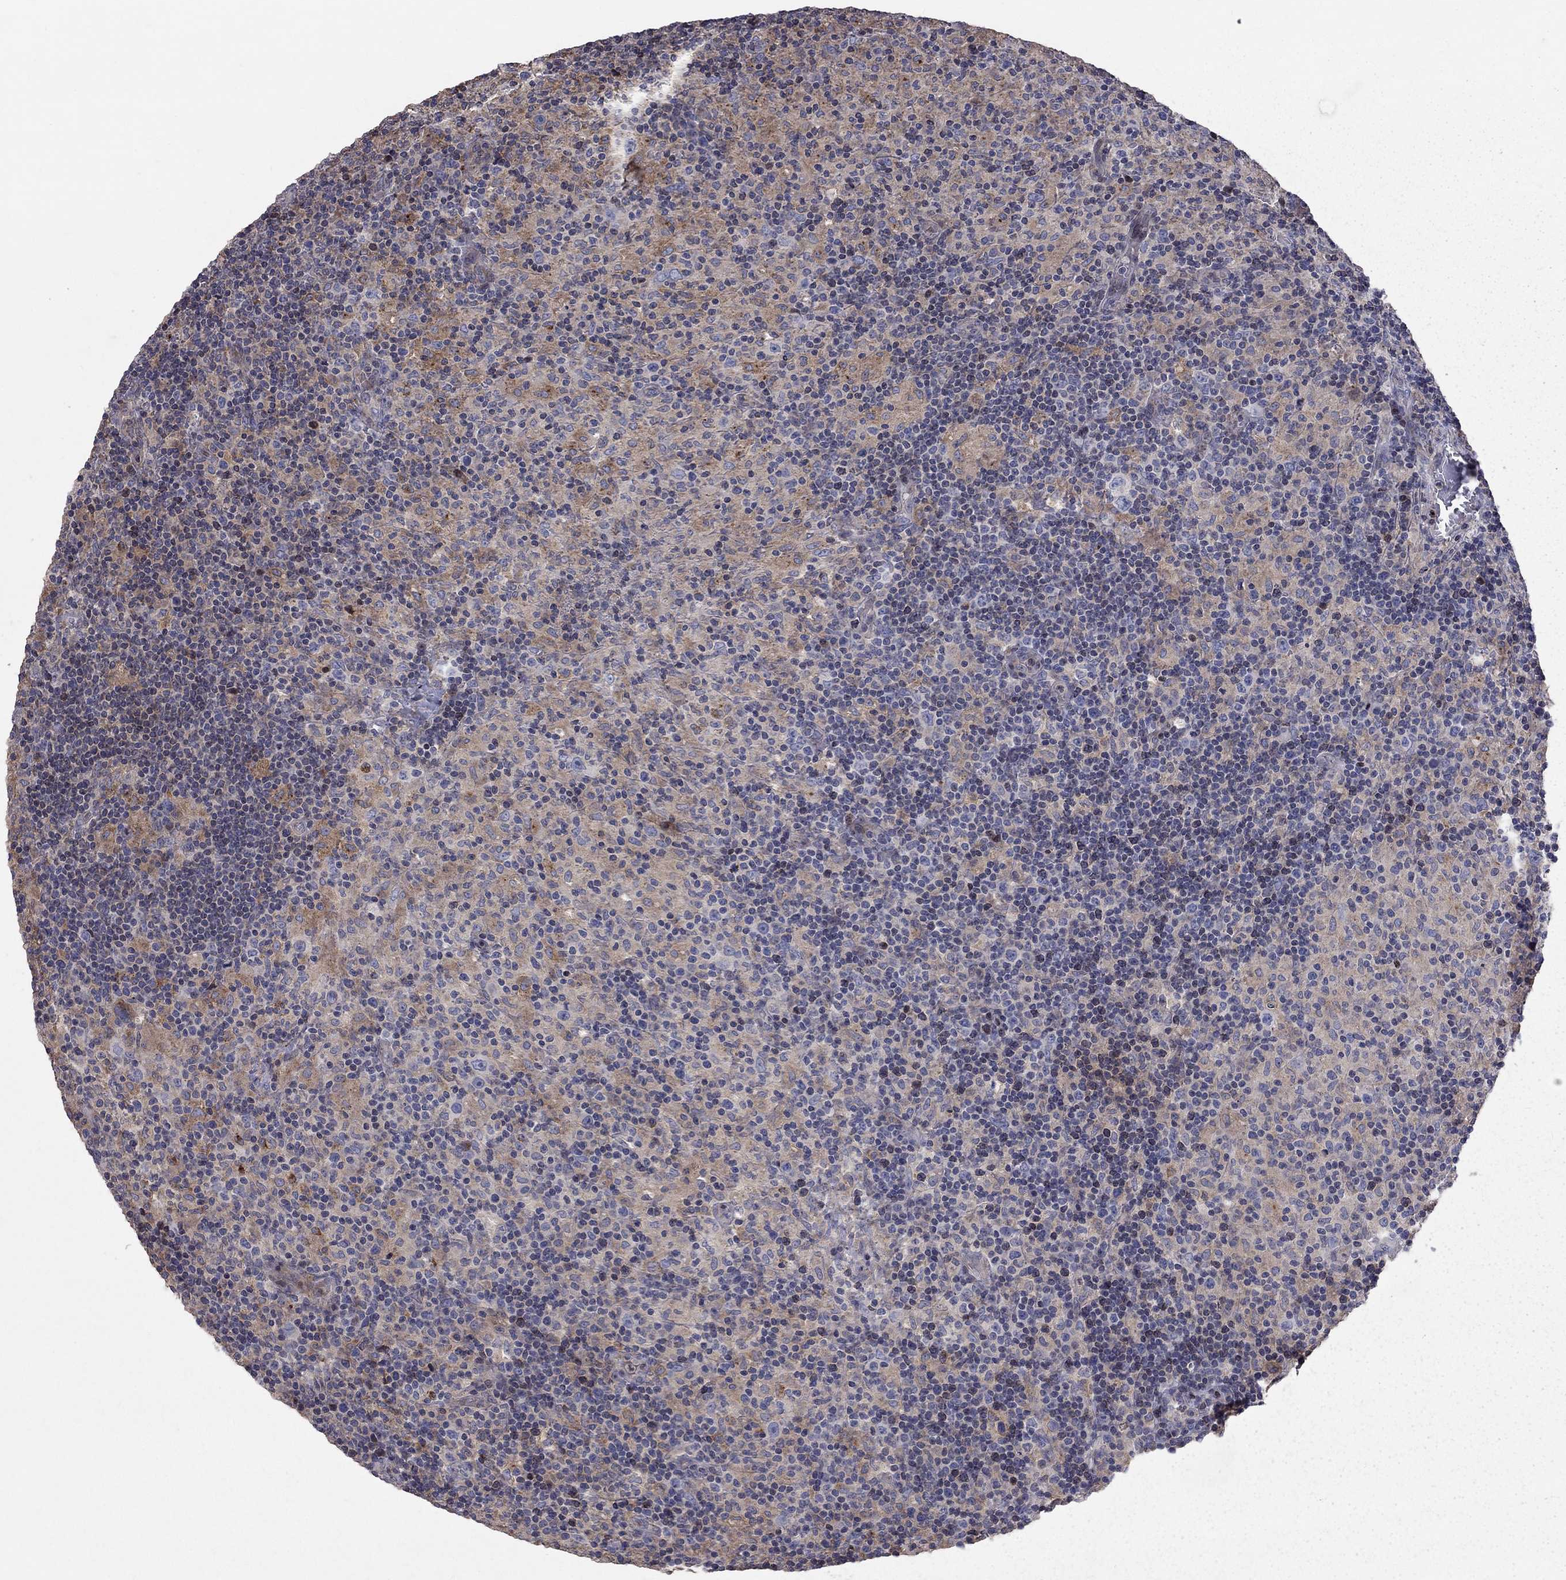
{"staining": {"intensity": "negative", "quantity": "none", "location": "none"}, "tissue": "lymphoma", "cell_type": "Tumor cells", "image_type": "cancer", "snomed": [{"axis": "morphology", "description": "Hodgkin's disease, NOS"}, {"axis": "topography", "description": "Lymph node"}], "caption": "DAB immunohistochemical staining of human lymphoma shows no significant expression in tumor cells. (Brightfield microscopy of DAB IHC at high magnification).", "gene": "ERN2", "patient": {"sex": "male", "age": 70}}